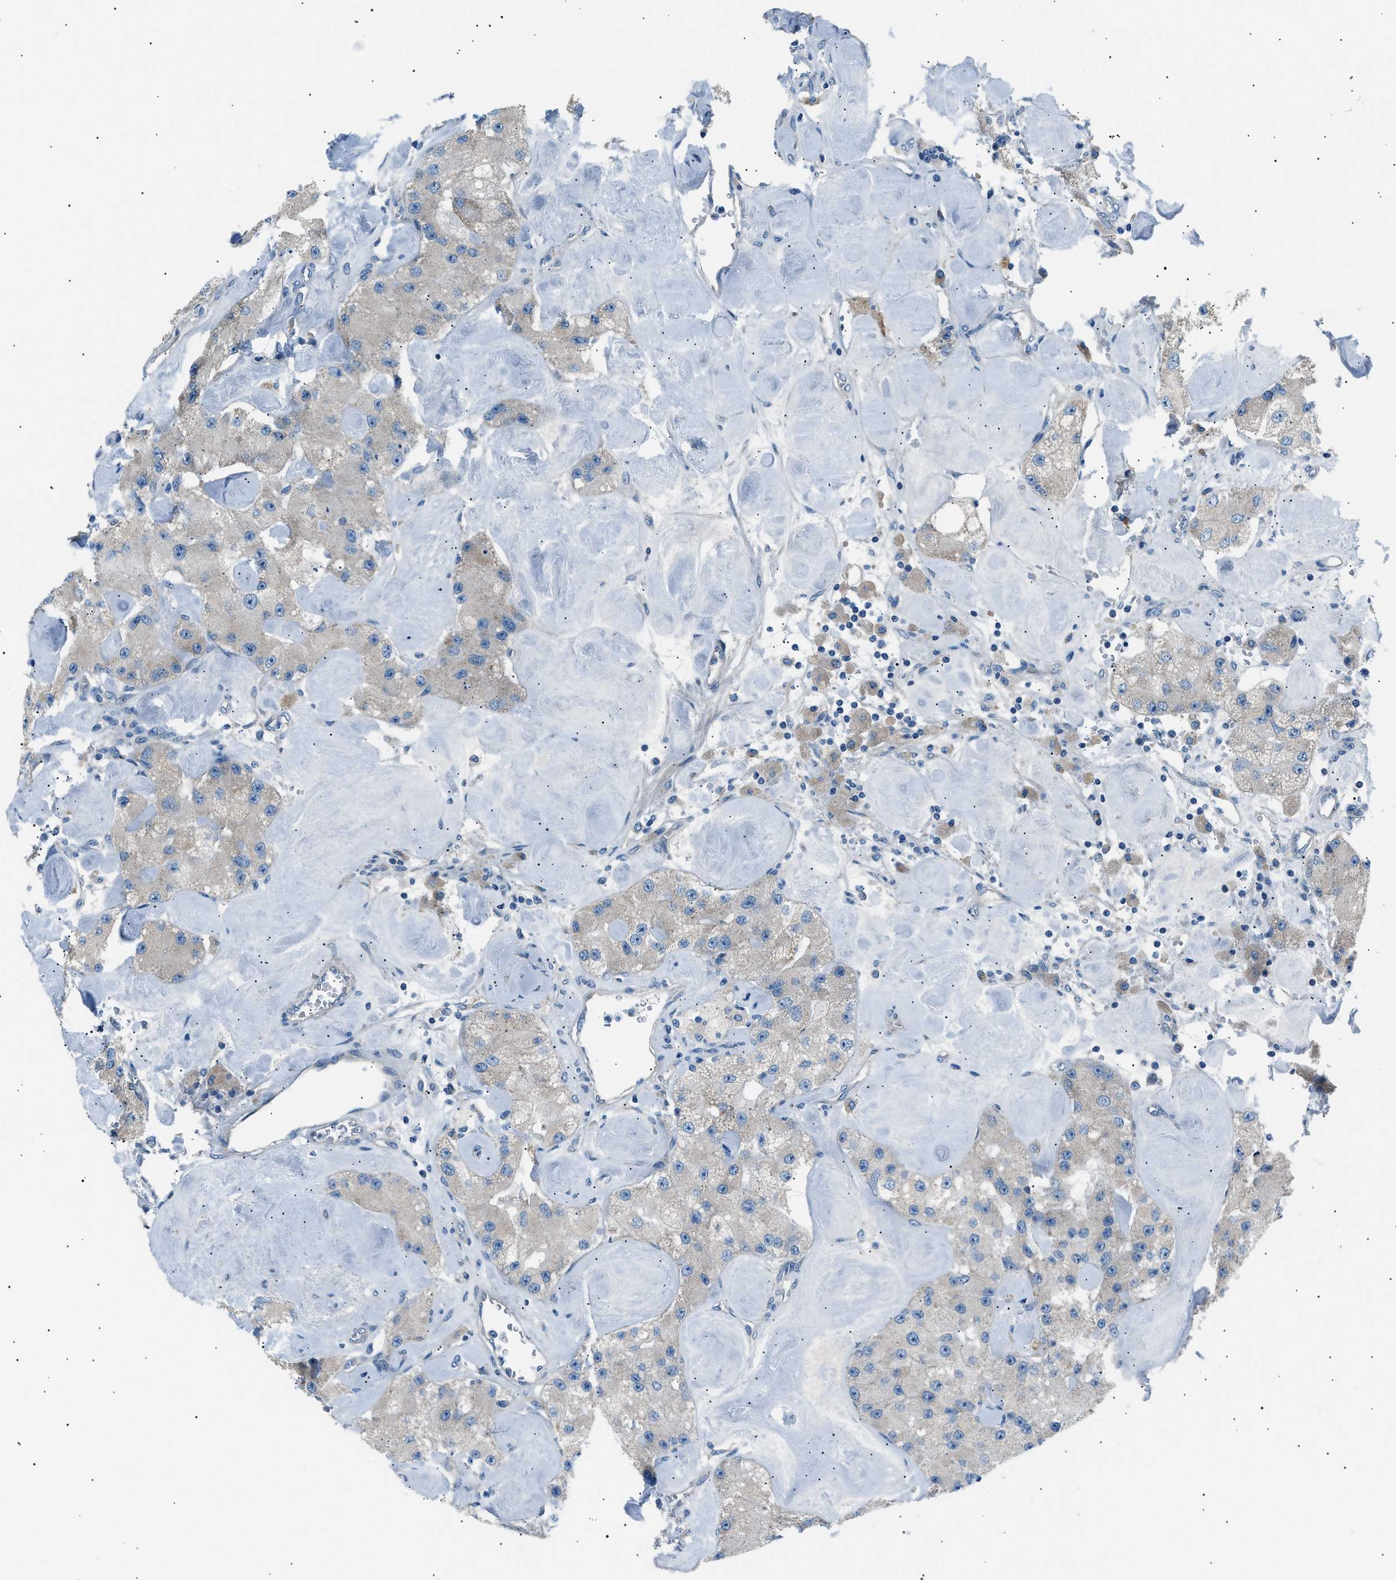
{"staining": {"intensity": "moderate", "quantity": "<25%", "location": "cytoplasmic/membranous"}, "tissue": "carcinoid", "cell_type": "Tumor cells", "image_type": "cancer", "snomed": [{"axis": "morphology", "description": "Carcinoid, malignant, NOS"}, {"axis": "topography", "description": "Pancreas"}], "caption": "Immunohistochemistry (IHC) histopathology image of human carcinoid (malignant) stained for a protein (brown), which reveals low levels of moderate cytoplasmic/membranous staining in approximately <25% of tumor cells.", "gene": "LRRC37B", "patient": {"sex": "male", "age": 41}}